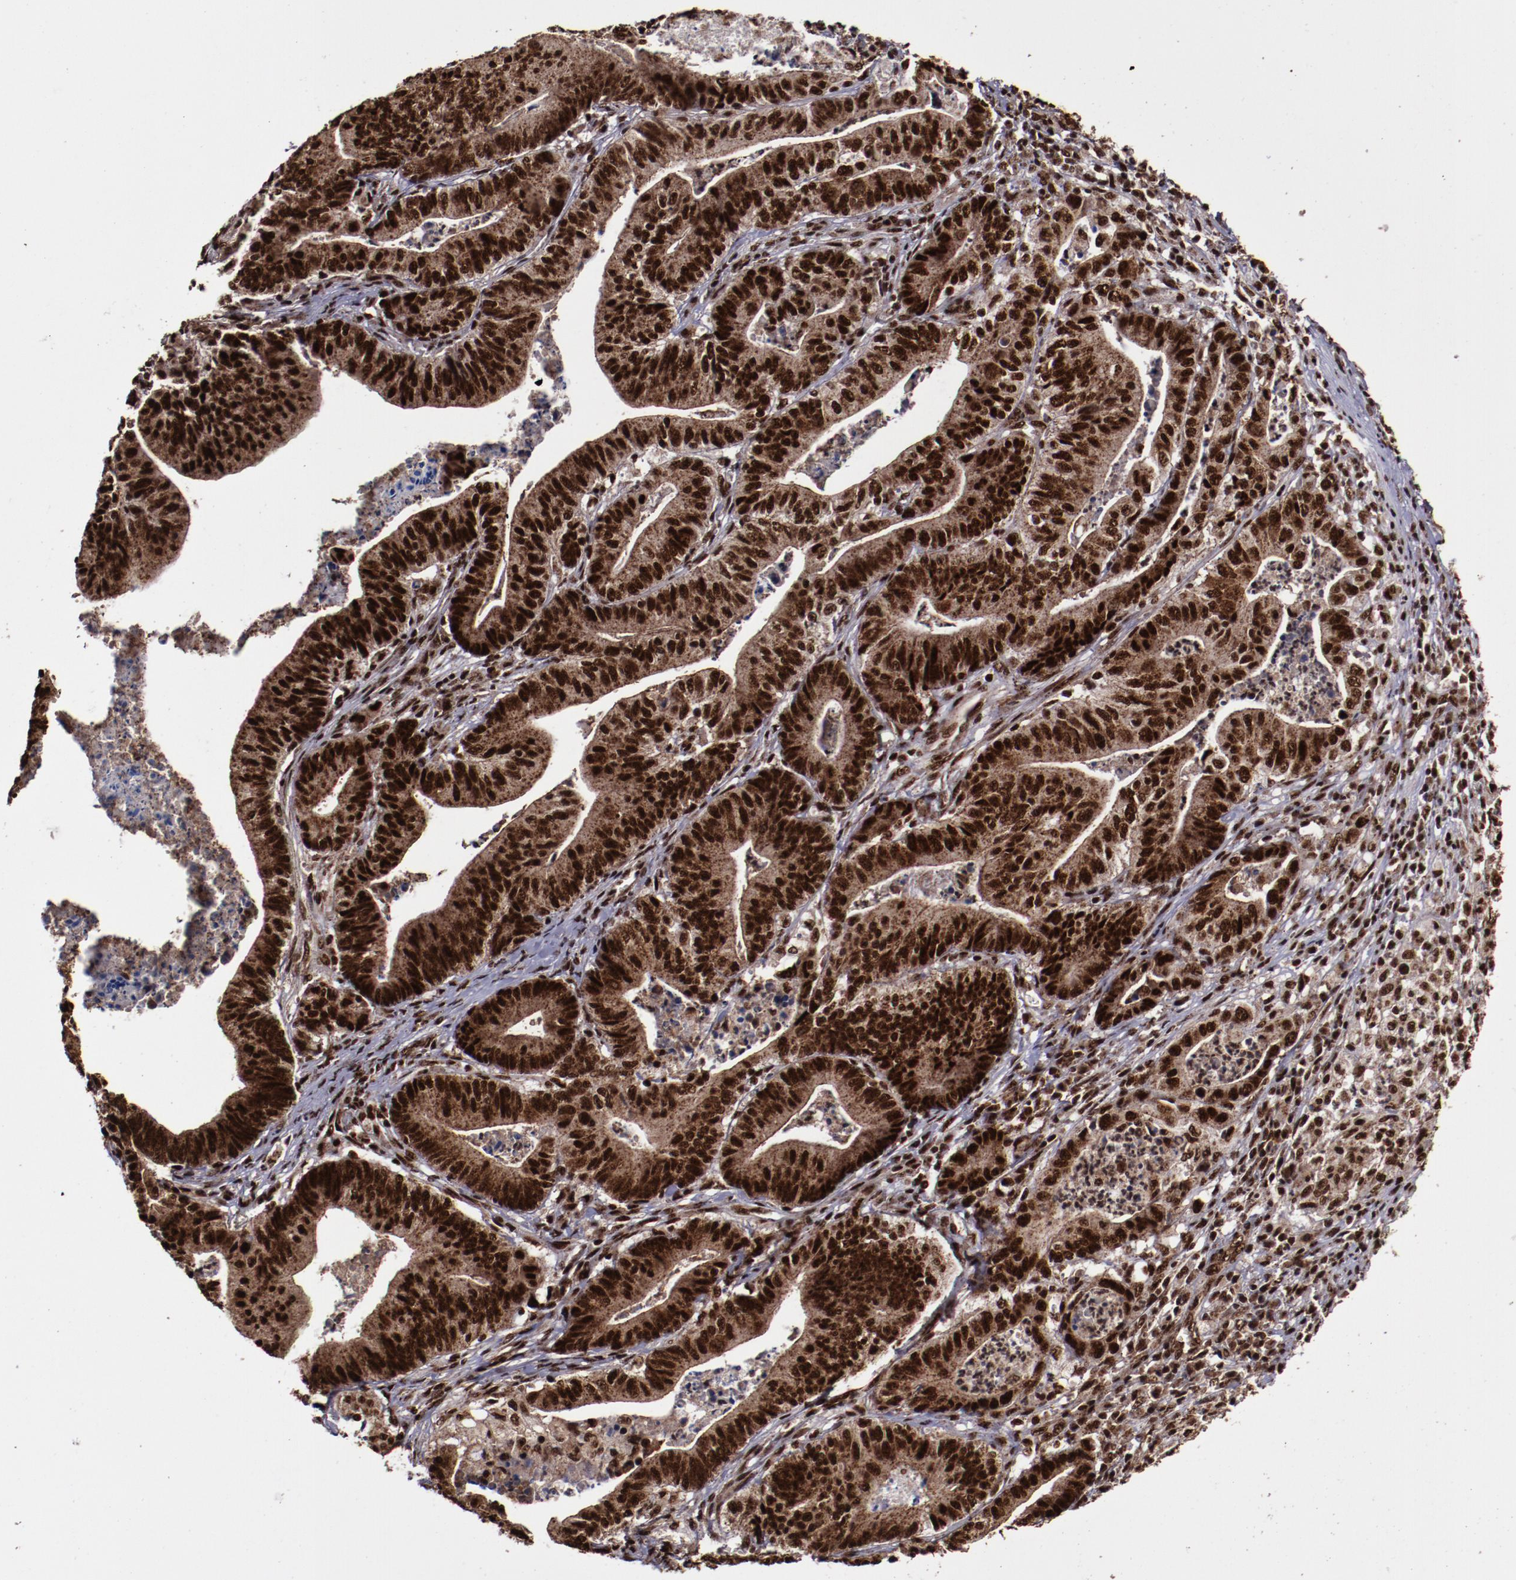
{"staining": {"intensity": "strong", "quantity": ">75%", "location": "cytoplasmic/membranous,nuclear"}, "tissue": "stomach cancer", "cell_type": "Tumor cells", "image_type": "cancer", "snomed": [{"axis": "morphology", "description": "Adenocarcinoma, NOS"}, {"axis": "topography", "description": "Stomach, lower"}], "caption": "This is a histology image of IHC staining of stomach cancer (adenocarcinoma), which shows strong expression in the cytoplasmic/membranous and nuclear of tumor cells.", "gene": "SNW1", "patient": {"sex": "female", "age": 86}}